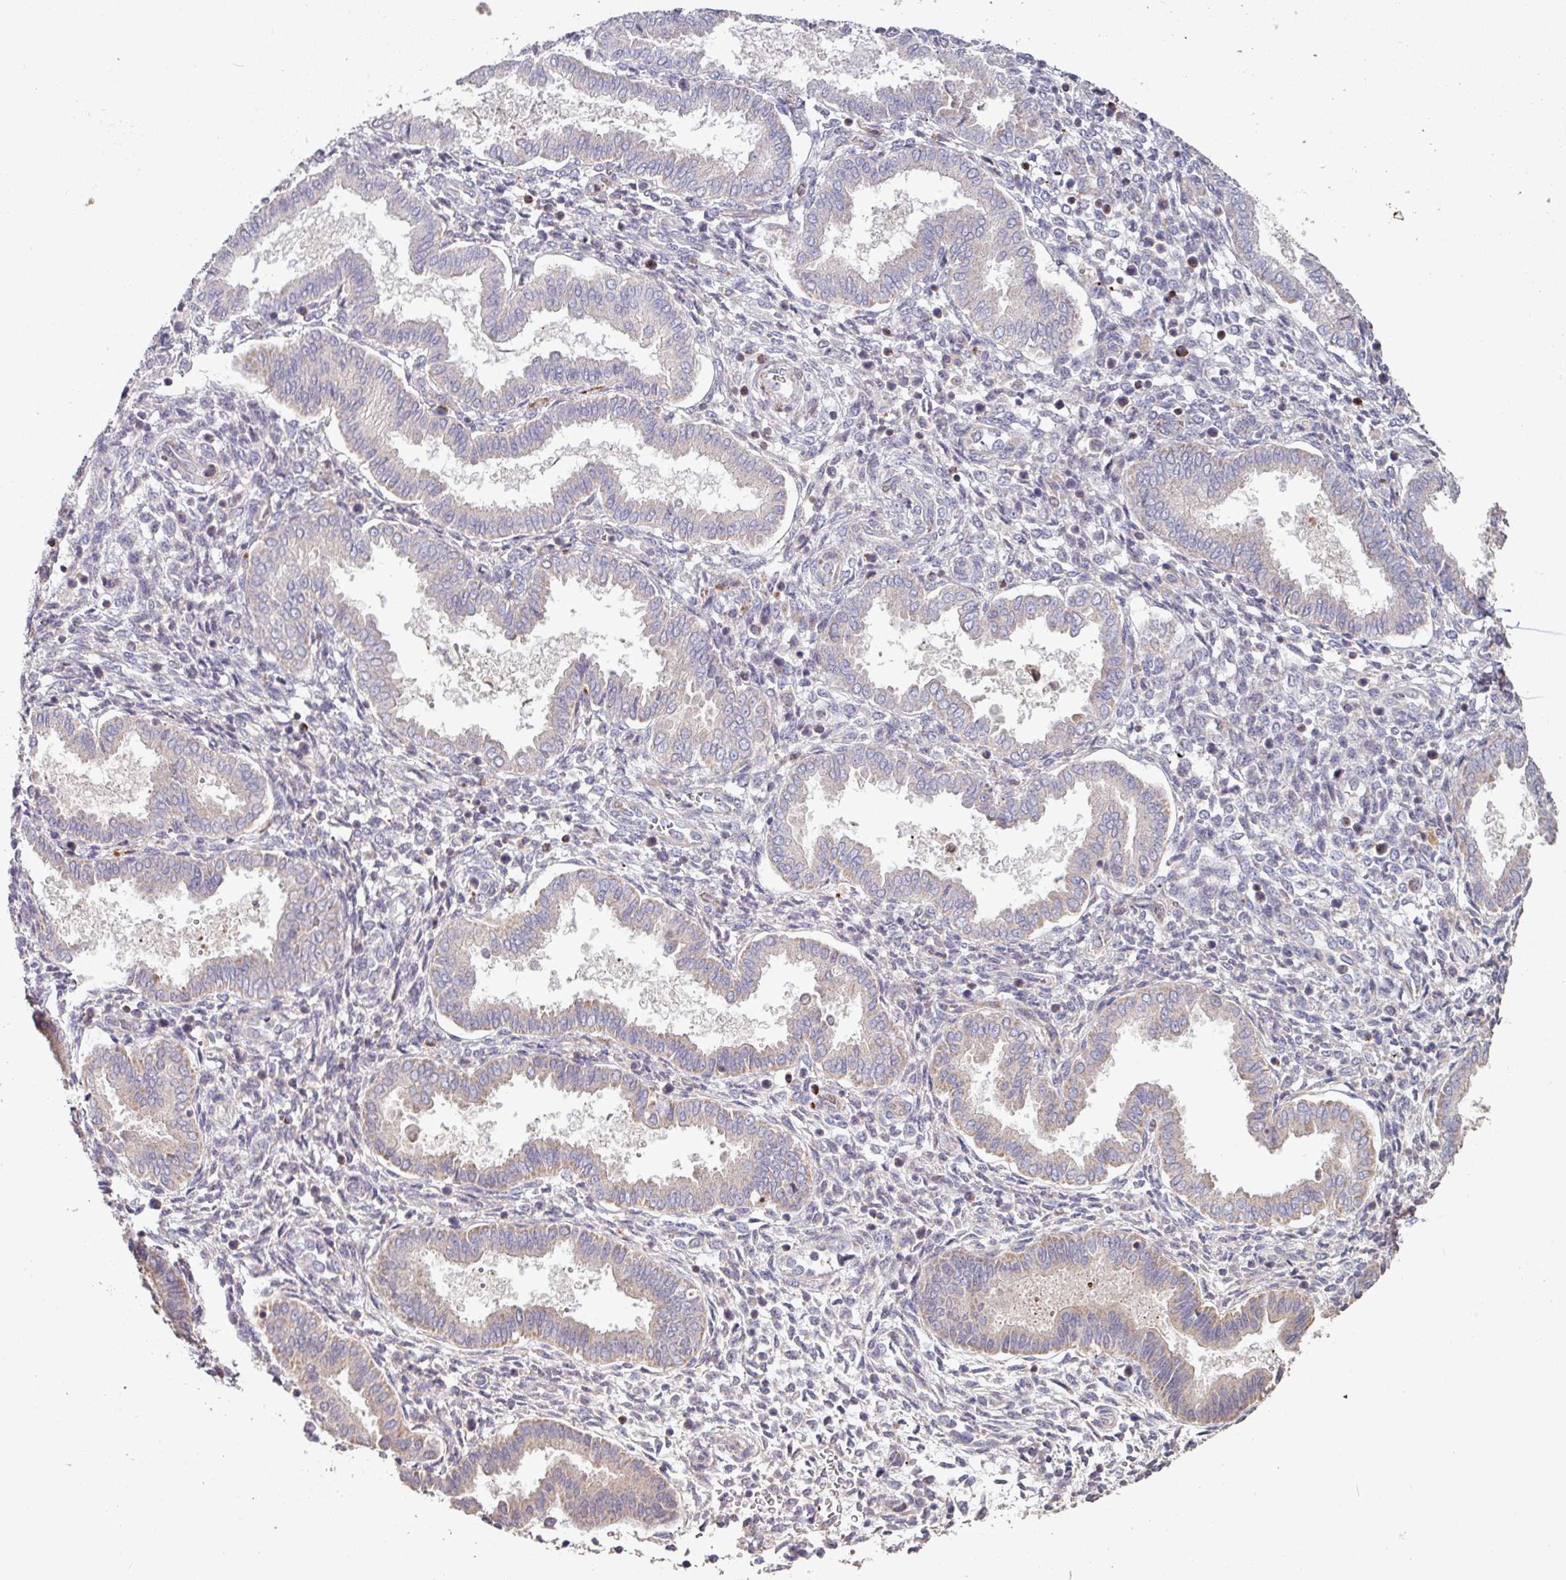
{"staining": {"intensity": "negative", "quantity": "none", "location": "none"}, "tissue": "endometrium", "cell_type": "Cells in endometrial stroma", "image_type": "normal", "snomed": [{"axis": "morphology", "description": "Normal tissue, NOS"}, {"axis": "topography", "description": "Endometrium"}], "caption": "Endometrium stained for a protein using IHC shows no staining cells in endometrial stroma.", "gene": "RPL23A", "patient": {"sex": "female", "age": 24}}